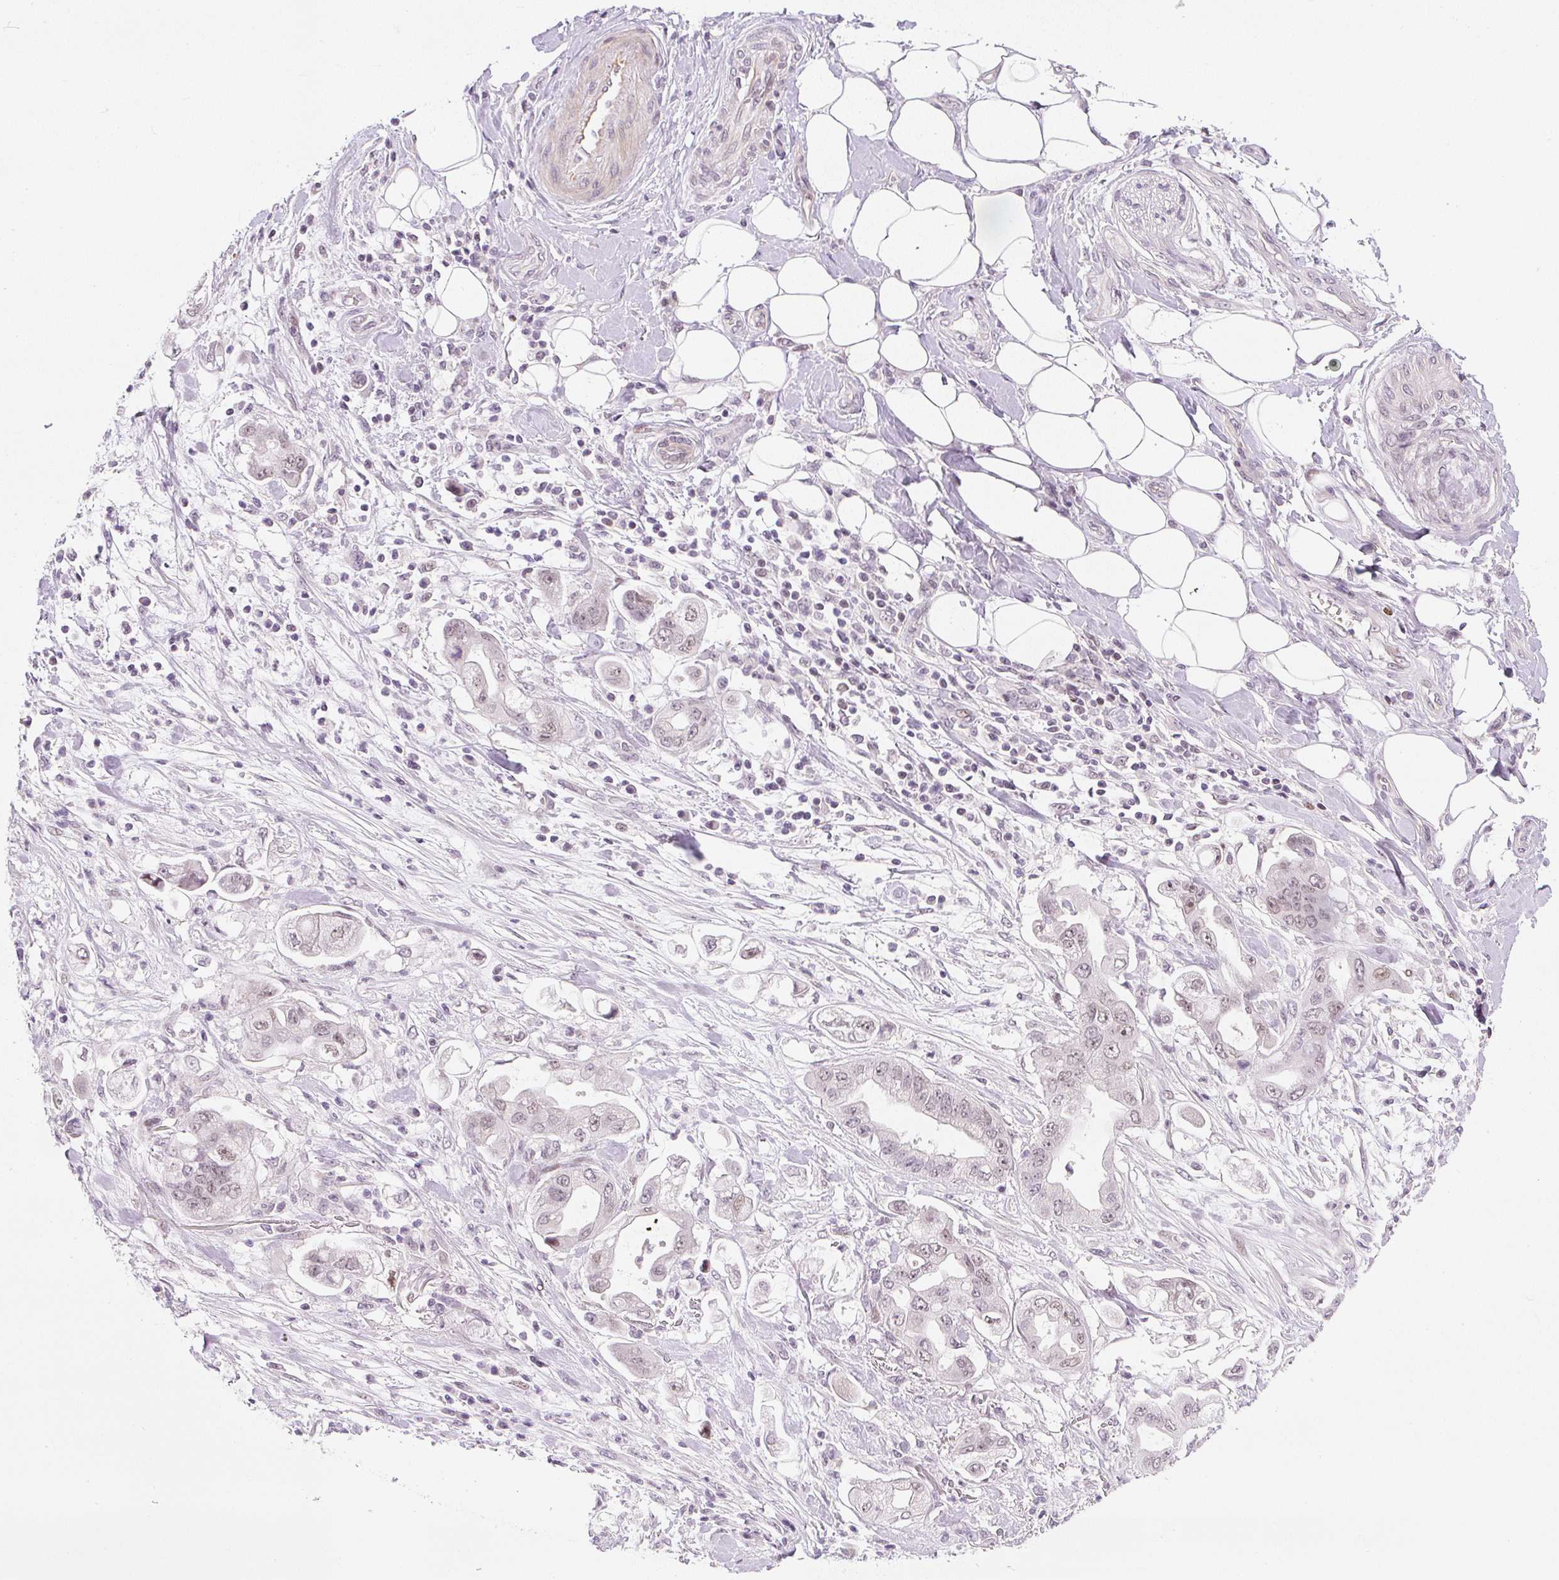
{"staining": {"intensity": "weak", "quantity": ">75%", "location": "nuclear"}, "tissue": "stomach cancer", "cell_type": "Tumor cells", "image_type": "cancer", "snomed": [{"axis": "morphology", "description": "Adenocarcinoma, NOS"}, {"axis": "topography", "description": "Stomach"}], "caption": "This is a micrograph of IHC staining of stomach cancer (adenocarcinoma), which shows weak staining in the nuclear of tumor cells.", "gene": "DPPA4", "patient": {"sex": "male", "age": 62}}